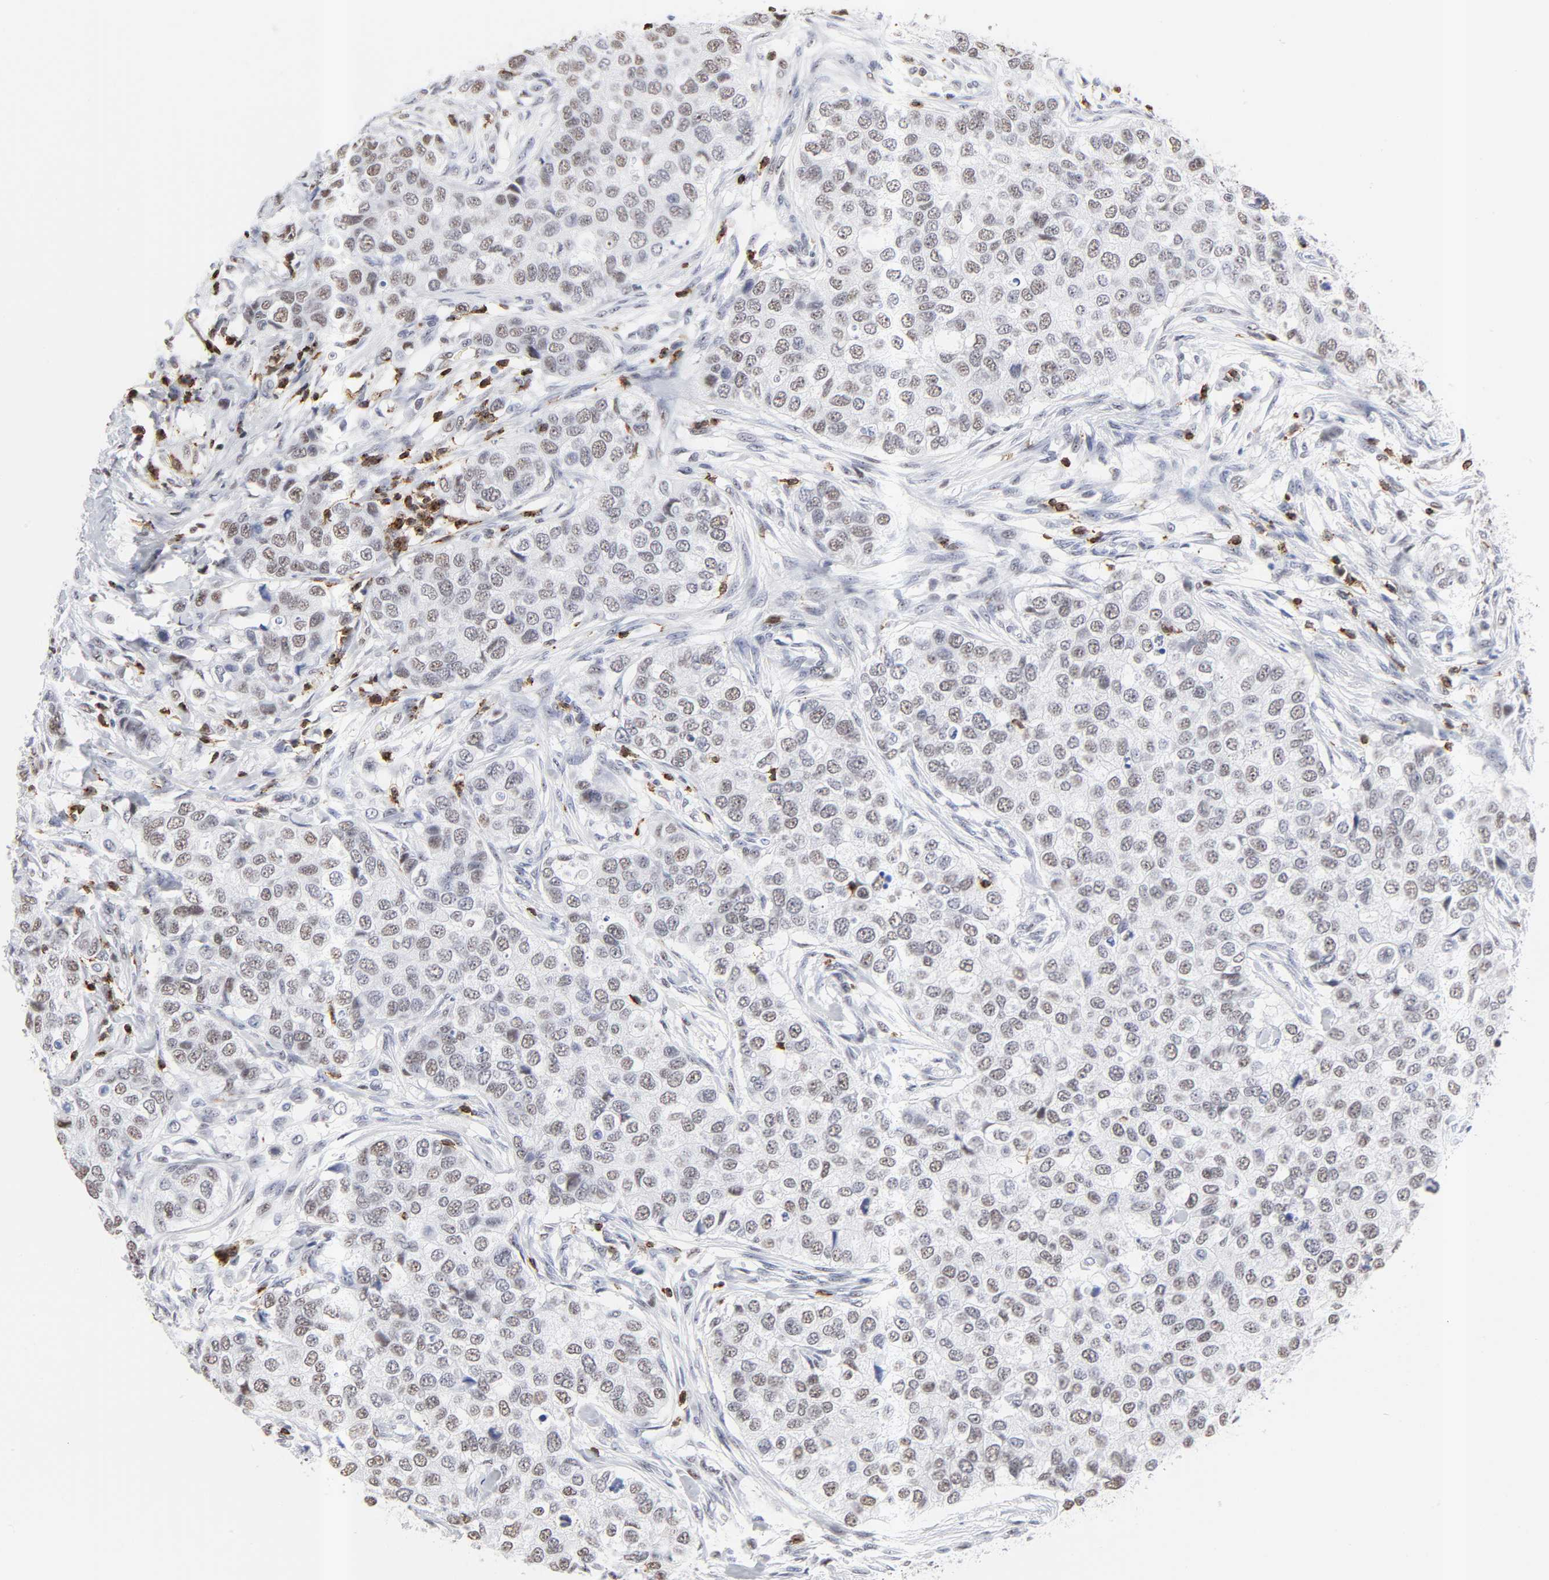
{"staining": {"intensity": "weak", "quantity": ">75%", "location": "nuclear"}, "tissue": "breast cancer", "cell_type": "Tumor cells", "image_type": "cancer", "snomed": [{"axis": "morphology", "description": "Normal tissue, NOS"}, {"axis": "morphology", "description": "Duct carcinoma"}, {"axis": "topography", "description": "Breast"}], "caption": "Protein staining shows weak nuclear expression in approximately >75% of tumor cells in intraductal carcinoma (breast).", "gene": "CD2", "patient": {"sex": "female", "age": 49}}